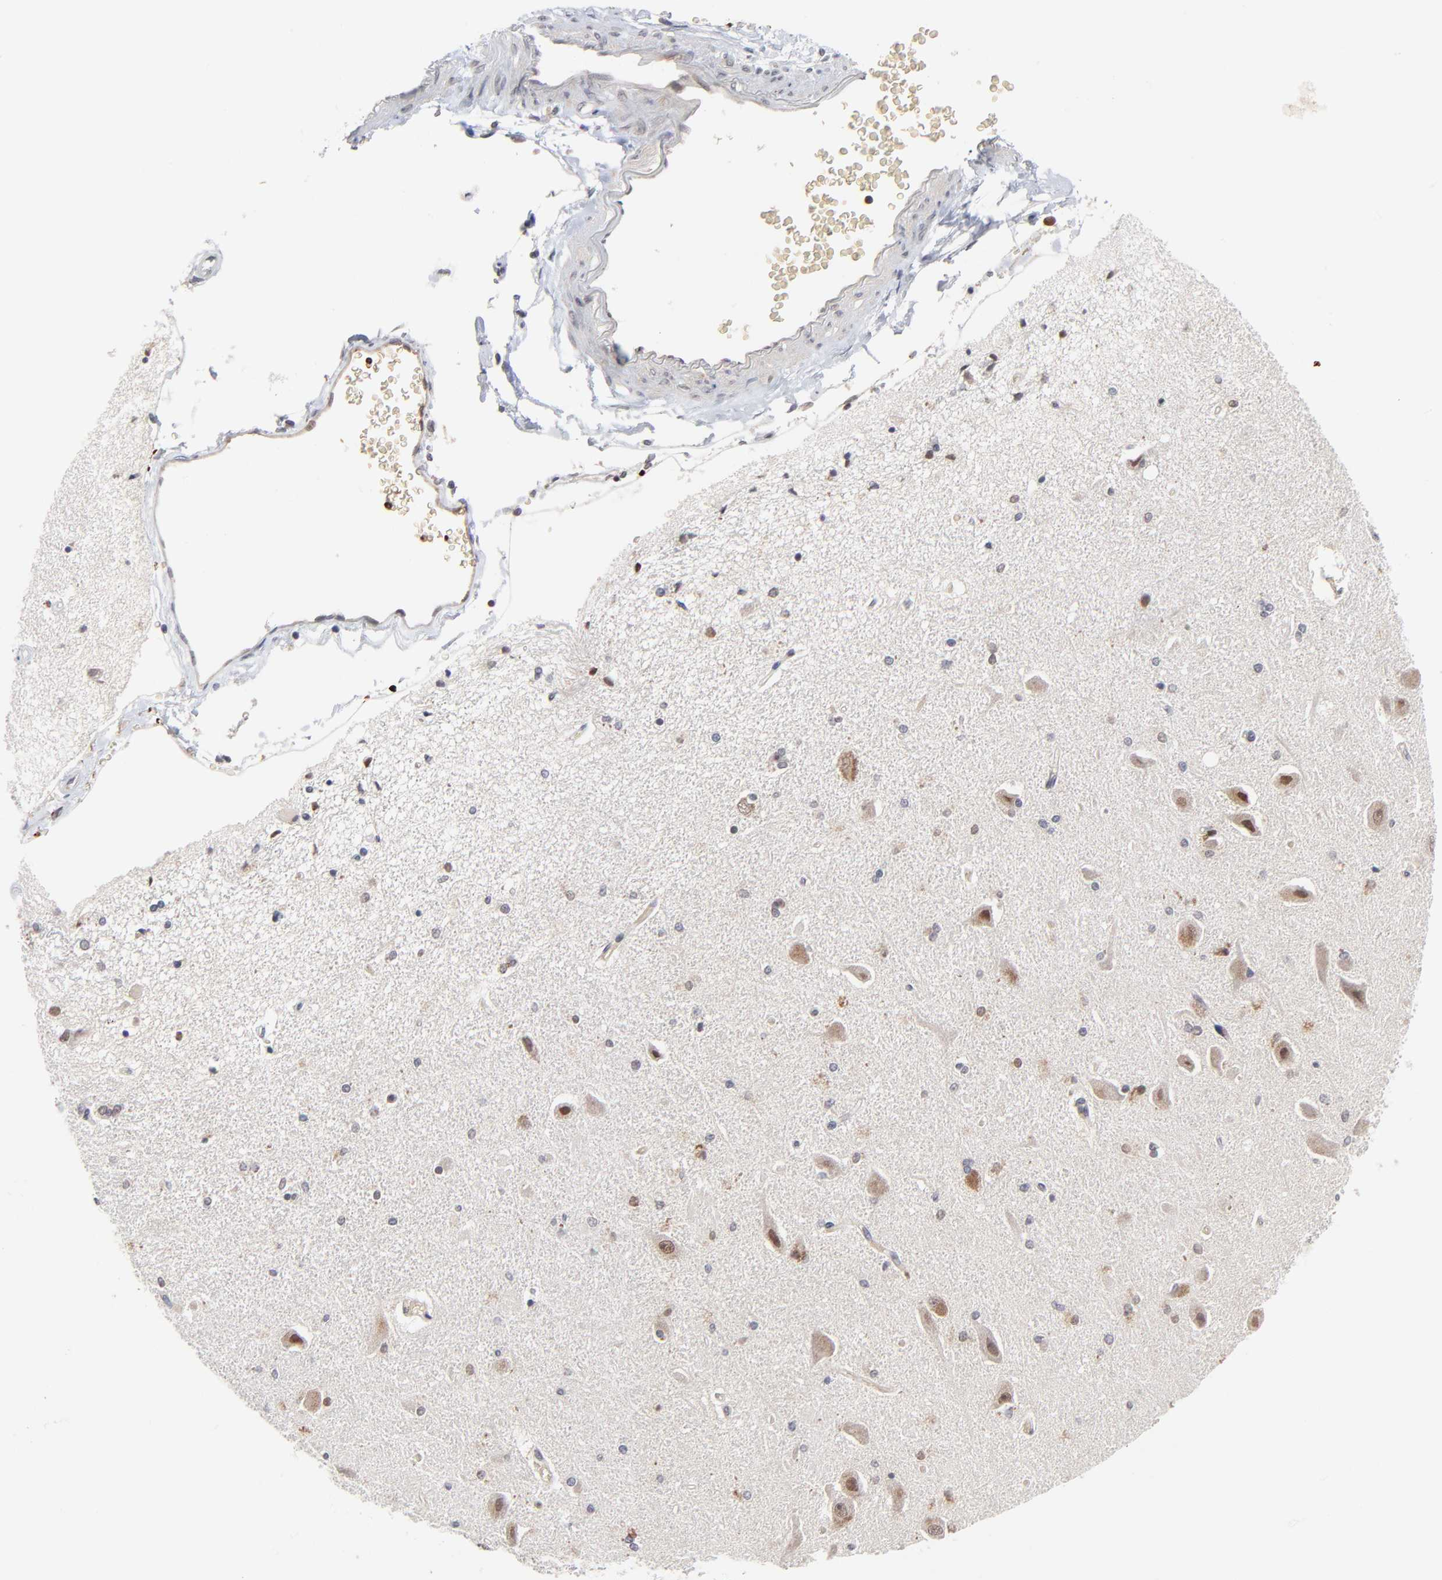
{"staining": {"intensity": "weak", "quantity": "<25%", "location": "cytoplasmic/membranous,nuclear"}, "tissue": "hippocampus", "cell_type": "Glial cells", "image_type": "normal", "snomed": [{"axis": "morphology", "description": "Normal tissue, NOS"}, {"axis": "topography", "description": "Hippocampus"}], "caption": "This micrograph is of normal hippocampus stained with immunohistochemistry to label a protein in brown with the nuclei are counter-stained blue. There is no expression in glial cells.", "gene": "CASP10", "patient": {"sex": "female", "age": 54}}